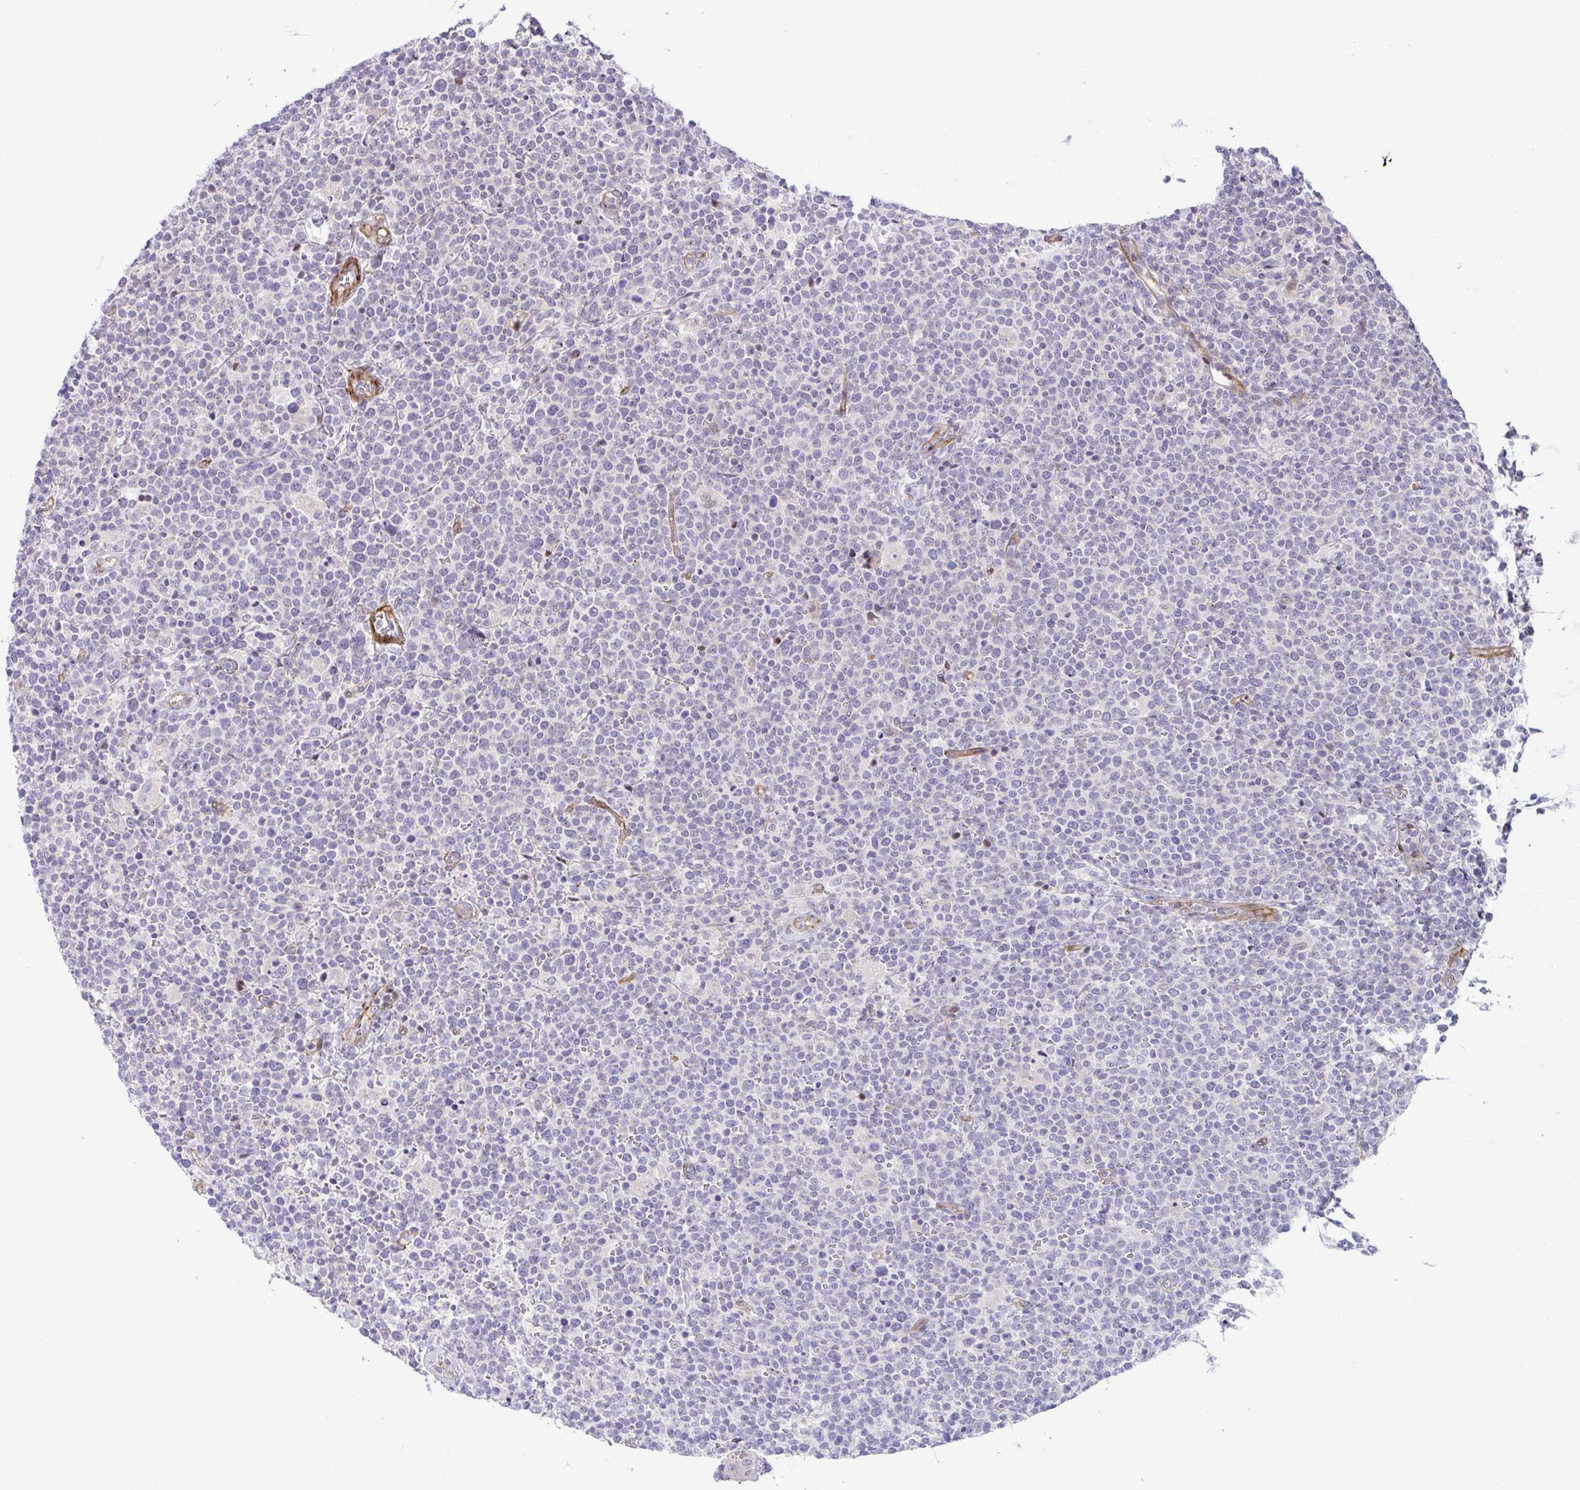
{"staining": {"intensity": "negative", "quantity": "none", "location": "none"}, "tissue": "lymphoma", "cell_type": "Tumor cells", "image_type": "cancer", "snomed": [{"axis": "morphology", "description": "Malignant lymphoma, non-Hodgkin's type, High grade"}, {"axis": "topography", "description": "Lymph node"}], "caption": "An image of lymphoma stained for a protein exhibits no brown staining in tumor cells.", "gene": "FBXO34", "patient": {"sex": "male", "age": 61}}